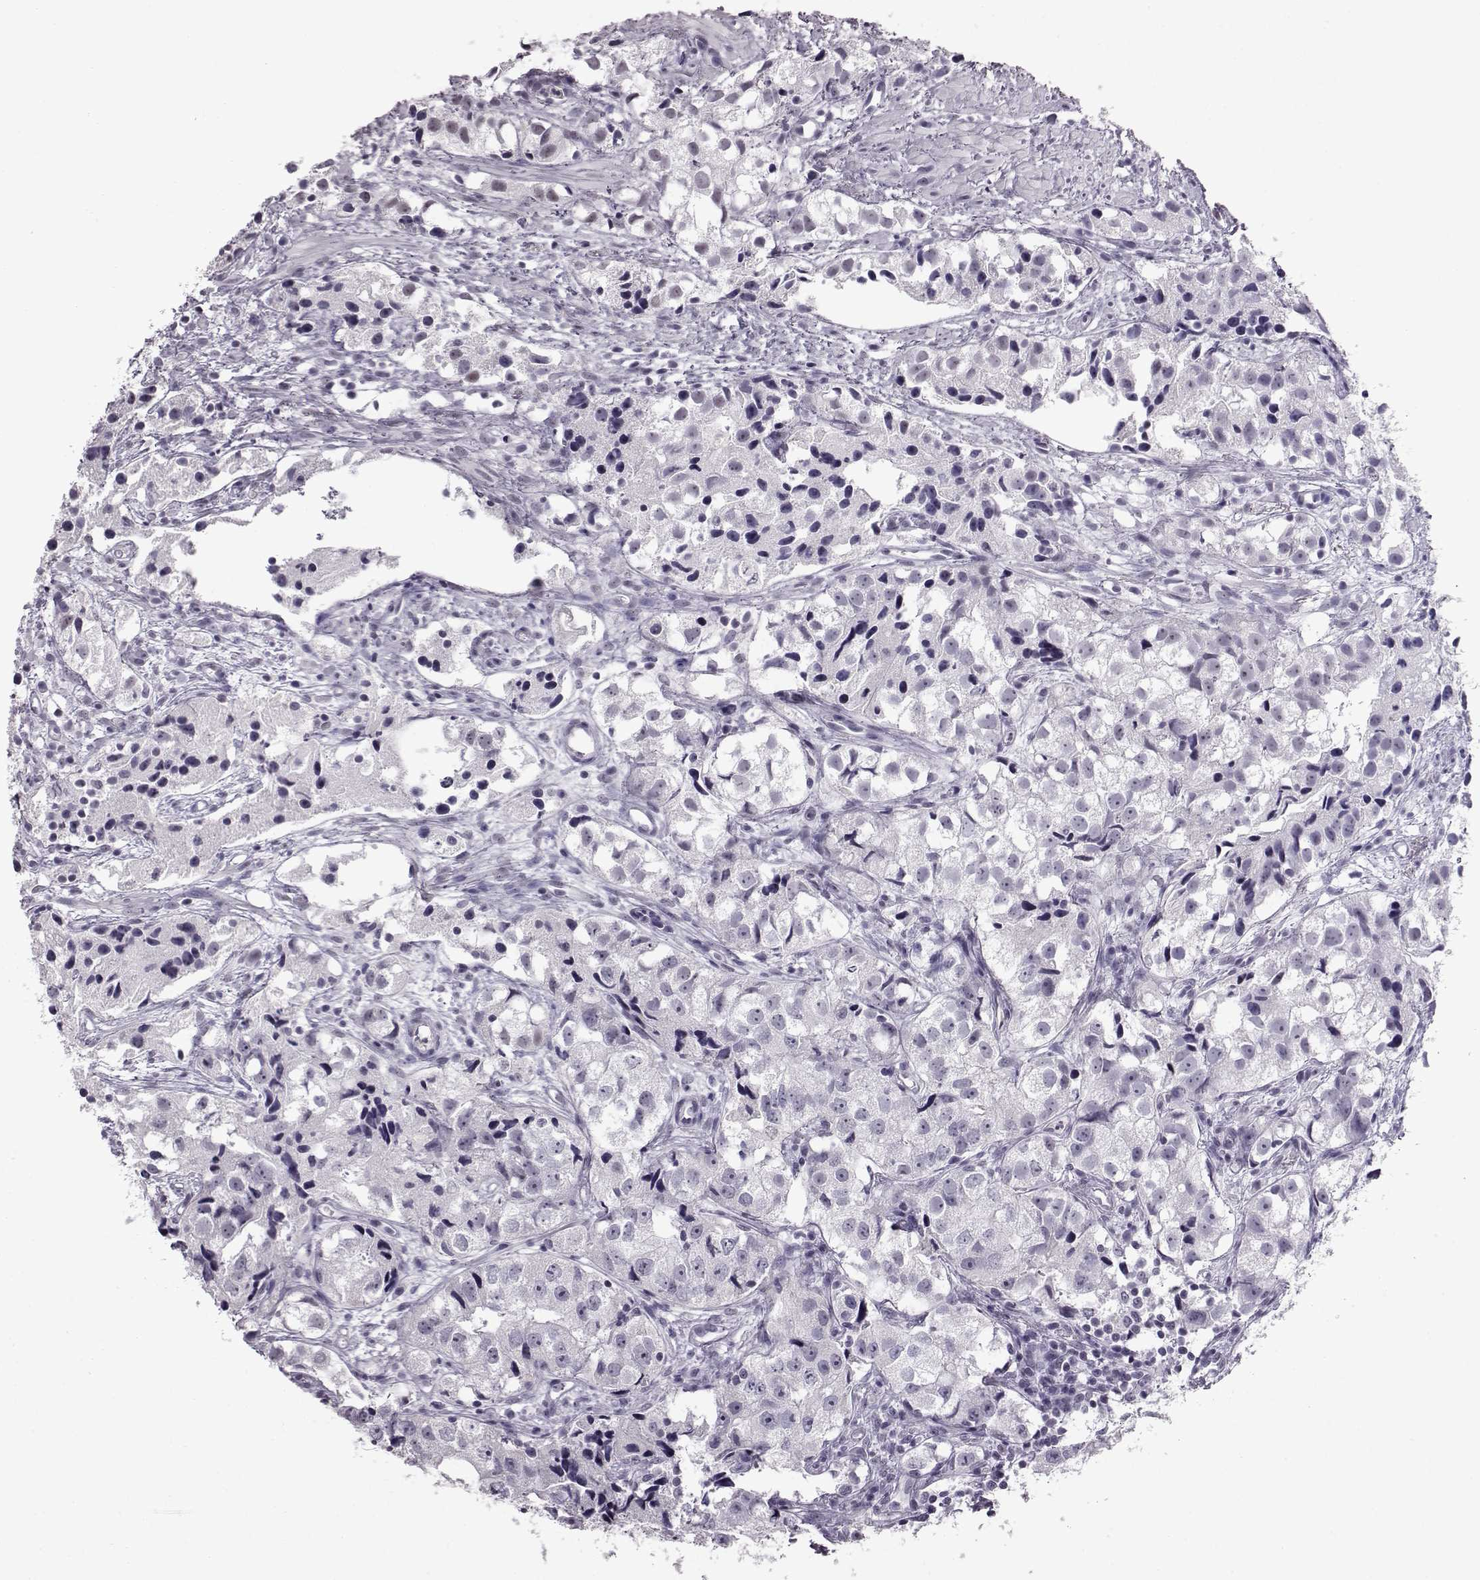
{"staining": {"intensity": "negative", "quantity": "none", "location": "none"}, "tissue": "prostate cancer", "cell_type": "Tumor cells", "image_type": "cancer", "snomed": [{"axis": "morphology", "description": "Adenocarcinoma, High grade"}, {"axis": "topography", "description": "Prostate"}], "caption": "The histopathology image displays no staining of tumor cells in prostate cancer. (Immunohistochemistry, brightfield microscopy, high magnification).", "gene": "ADGRG2", "patient": {"sex": "male", "age": 68}}